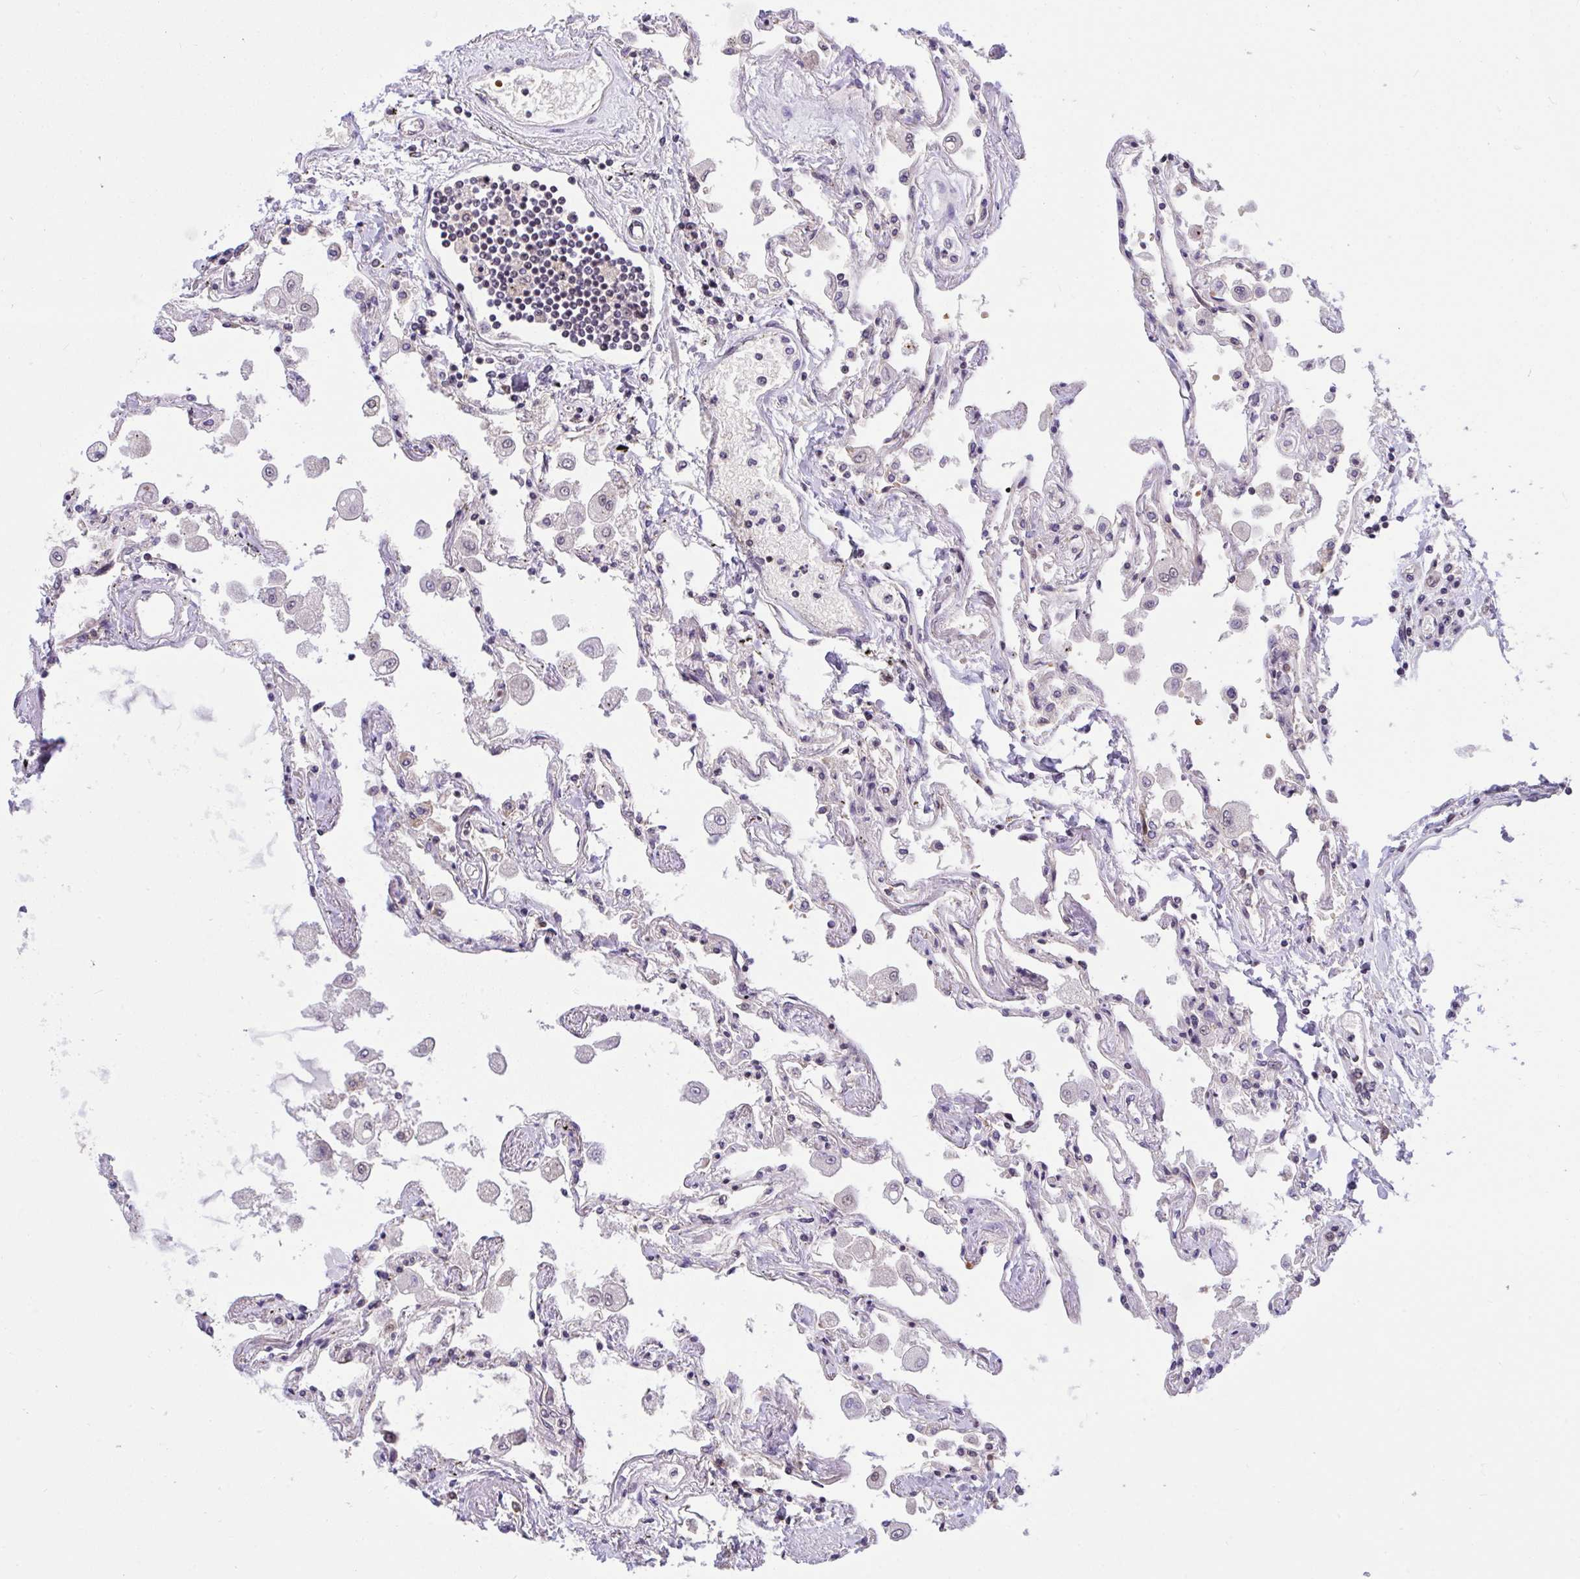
{"staining": {"intensity": "weak", "quantity": "<25%", "location": "cytoplasmic/membranous"}, "tissue": "lung", "cell_type": "Alveolar cells", "image_type": "normal", "snomed": [{"axis": "morphology", "description": "Normal tissue, NOS"}, {"axis": "morphology", "description": "Adenocarcinoma, NOS"}, {"axis": "topography", "description": "Cartilage tissue"}, {"axis": "topography", "description": "Lung"}], "caption": "Immunohistochemical staining of unremarkable lung shows no significant positivity in alveolar cells.", "gene": "PPP1CA", "patient": {"sex": "female", "age": 67}}